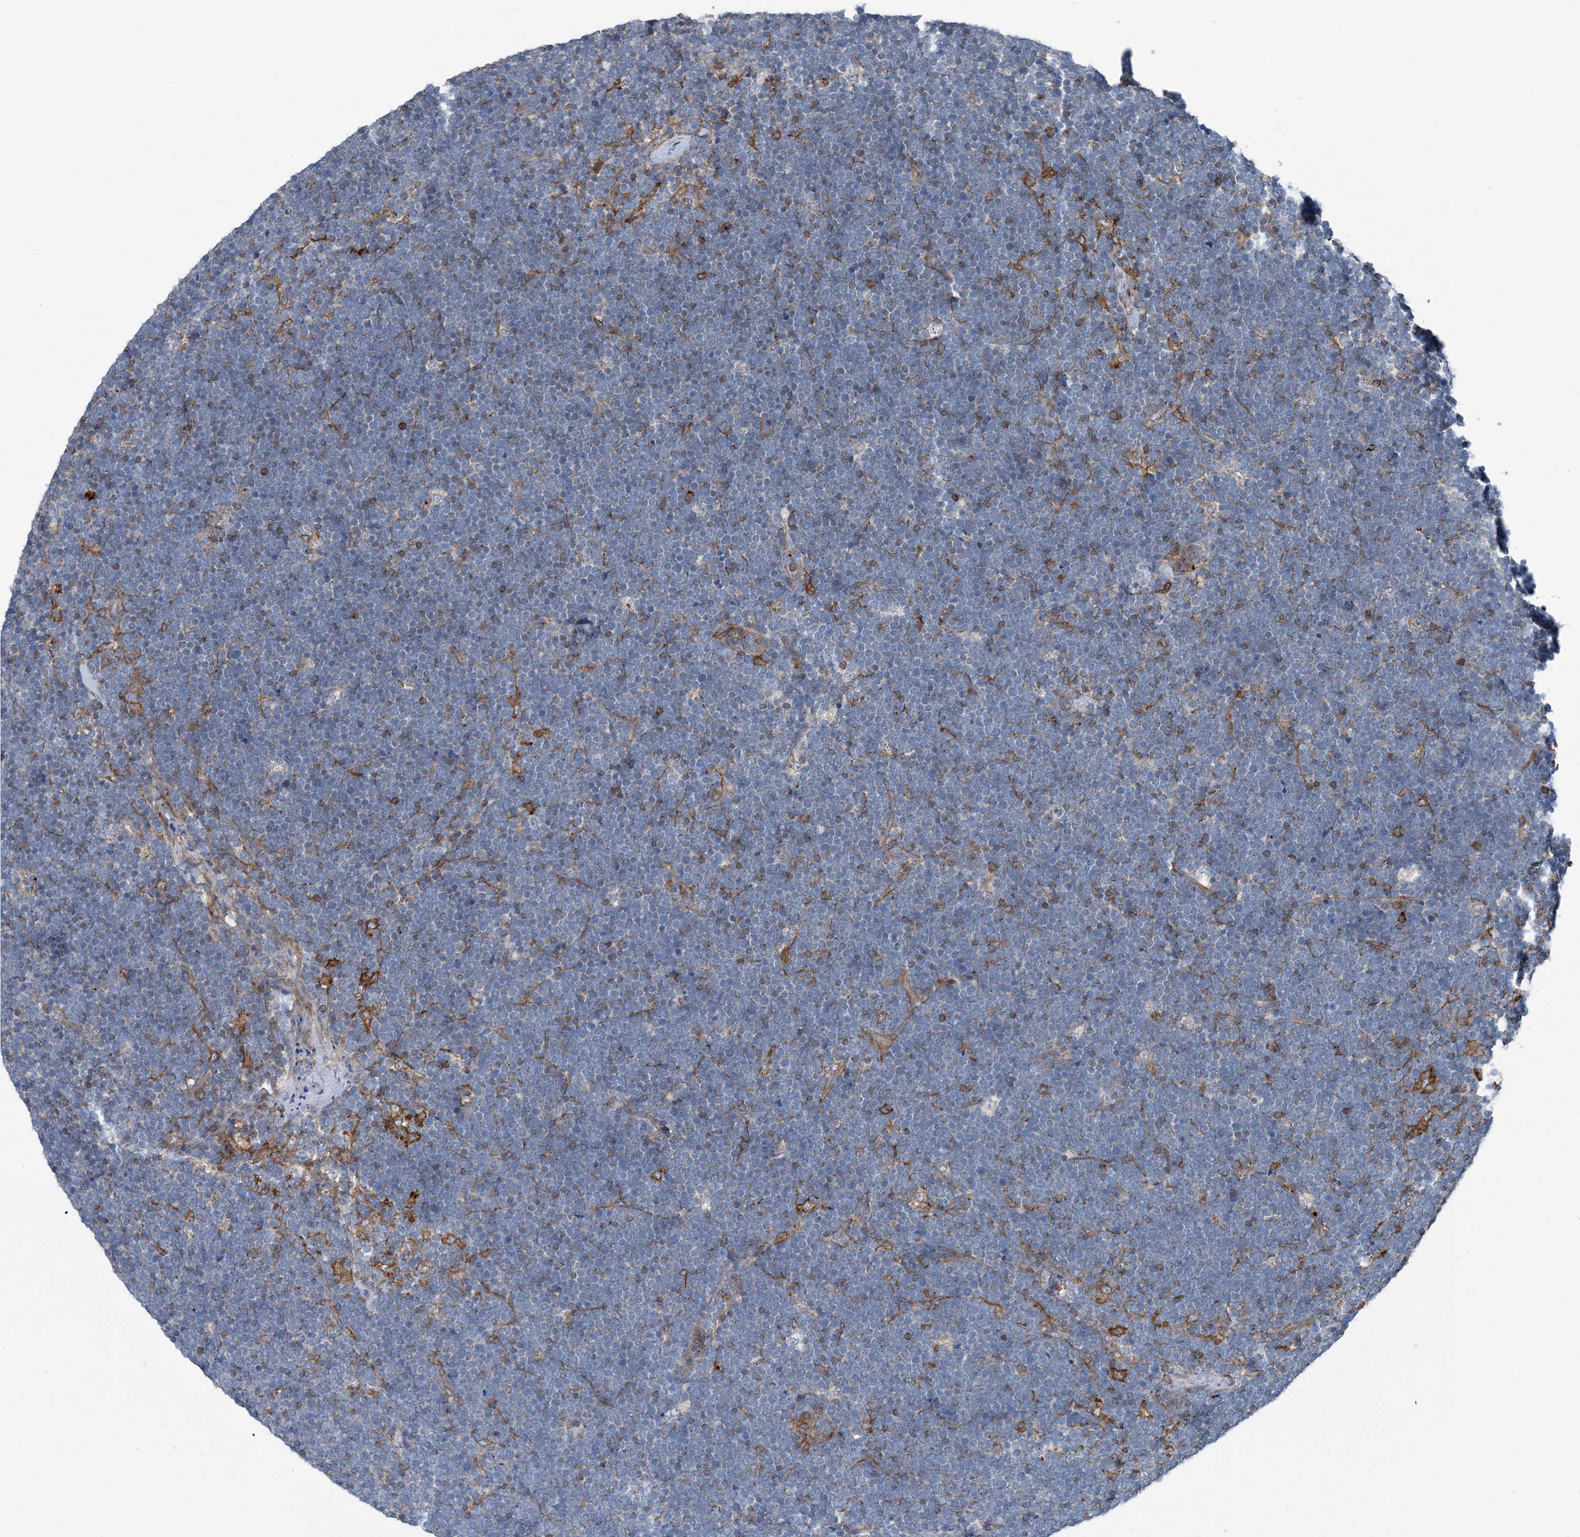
{"staining": {"intensity": "negative", "quantity": "none", "location": "none"}, "tissue": "lymphoma", "cell_type": "Tumor cells", "image_type": "cancer", "snomed": [{"axis": "morphology", "description": "Malignant lymphoma, non-Hodgkin's type, High grade"}, {"axis": "topography", "description": "Lymph node"}], "caption": "Micrograph shows no protein staining in tumor cells of lymphoma tissue.", "gene": "DGUOK", "patient": {"sex": "male", "age": 13}}